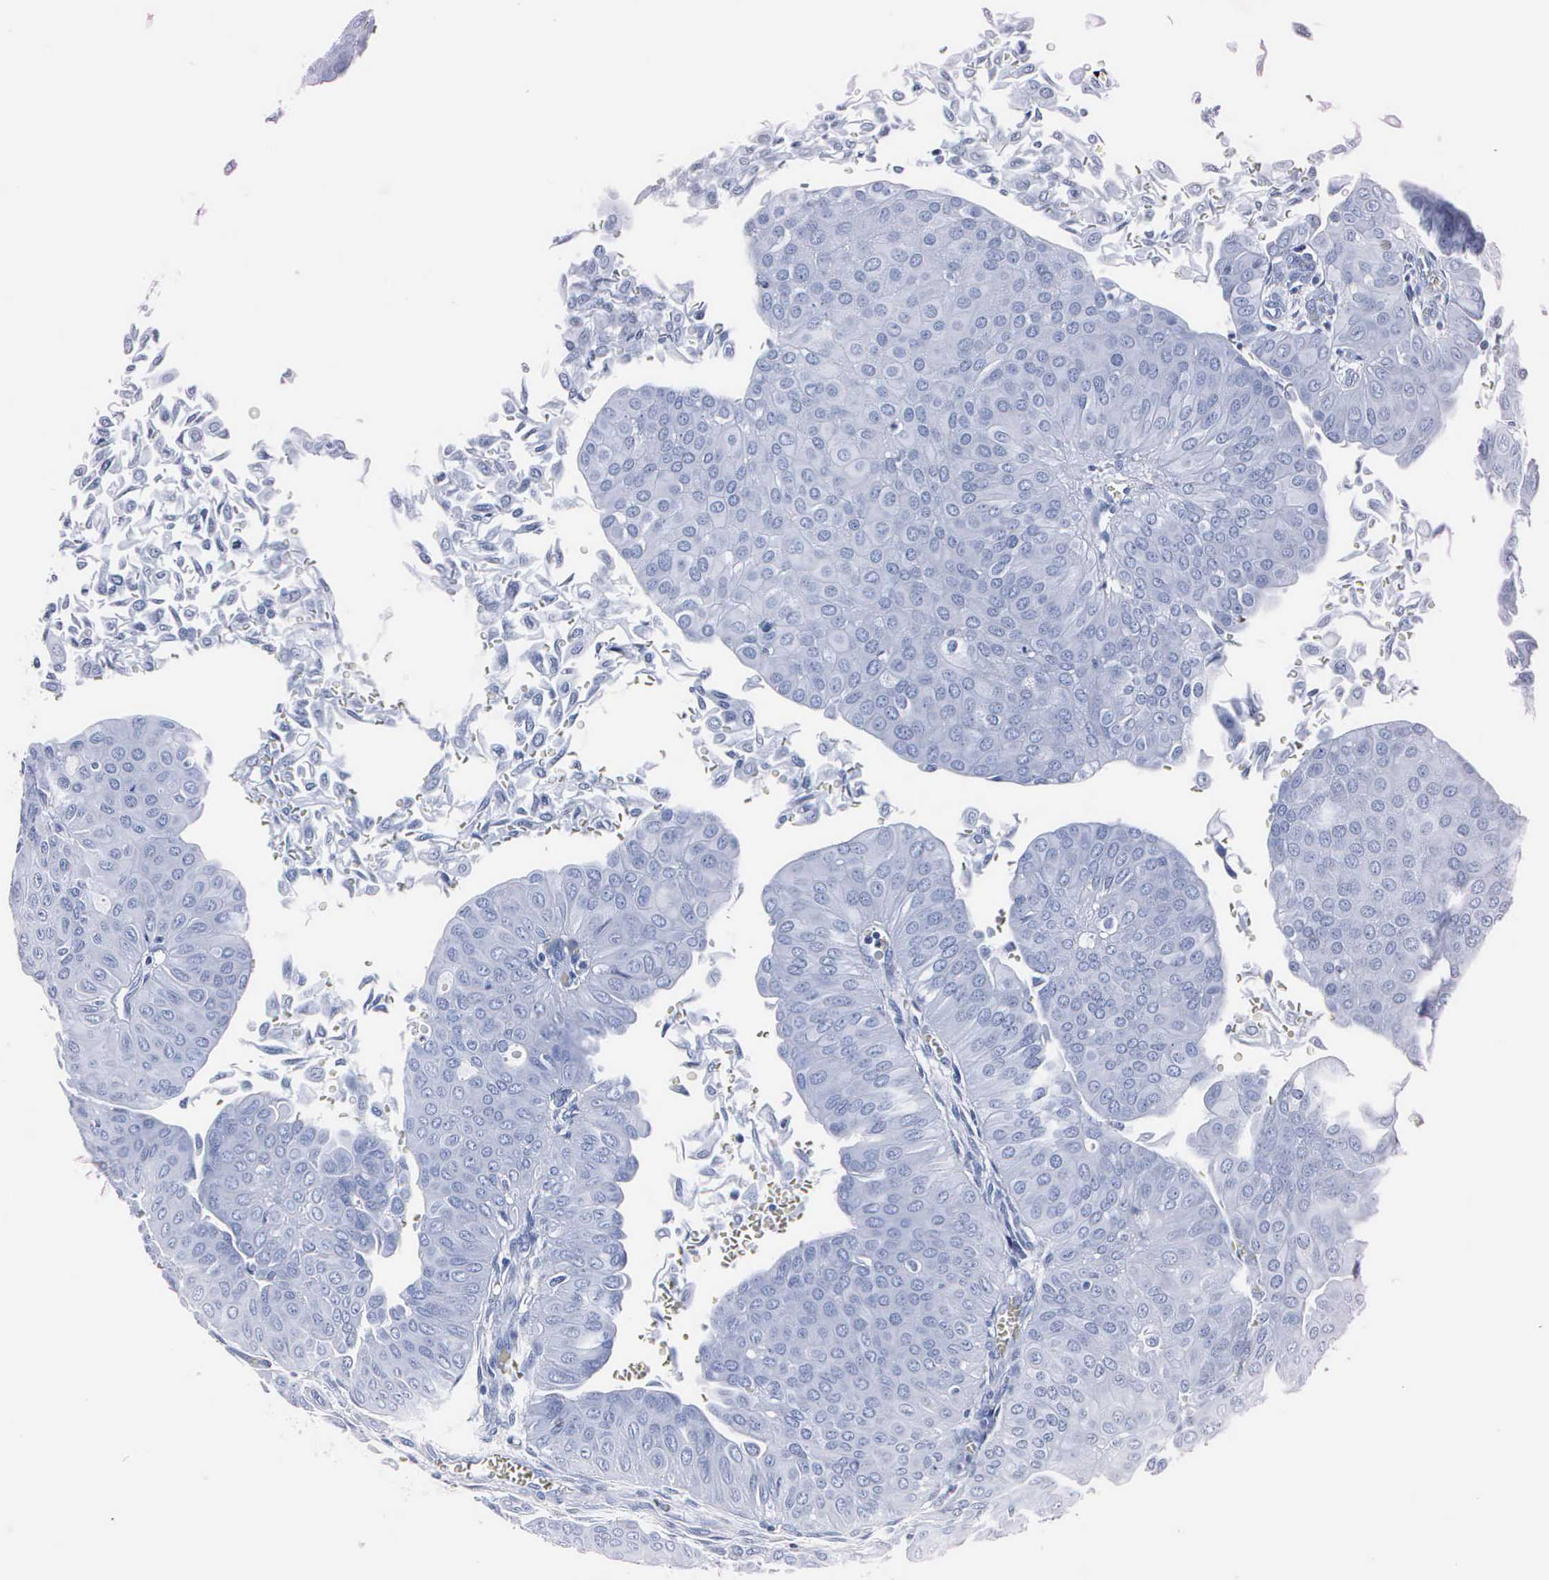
{"staining": {"intensity": "negative", "quantity": "none", "location": "none"}, "tissue": "urothelial cancer", "cell_type": "Tumor cells", "image_type": "cancer", "snomed": [{"axis": "morphology", "description": "Urothelial carcinoma, Low grade"}, {"axis": "topography", "description": "Urinary bladder"}], "caption": "DAB (3,3'-diaminobenzidine) immunohistochemical staining of urothelial carcinoma (low-grade) demonstrates no significant positivity in tumor cells. Brightfield microscopy of IHC stained with DAB (3,3'-diaminobenzidine) (brown) and hematoxylin (blue), captured at high magnification.", "gene": "MB", "patient": {"sex": "male", "age": 64}}